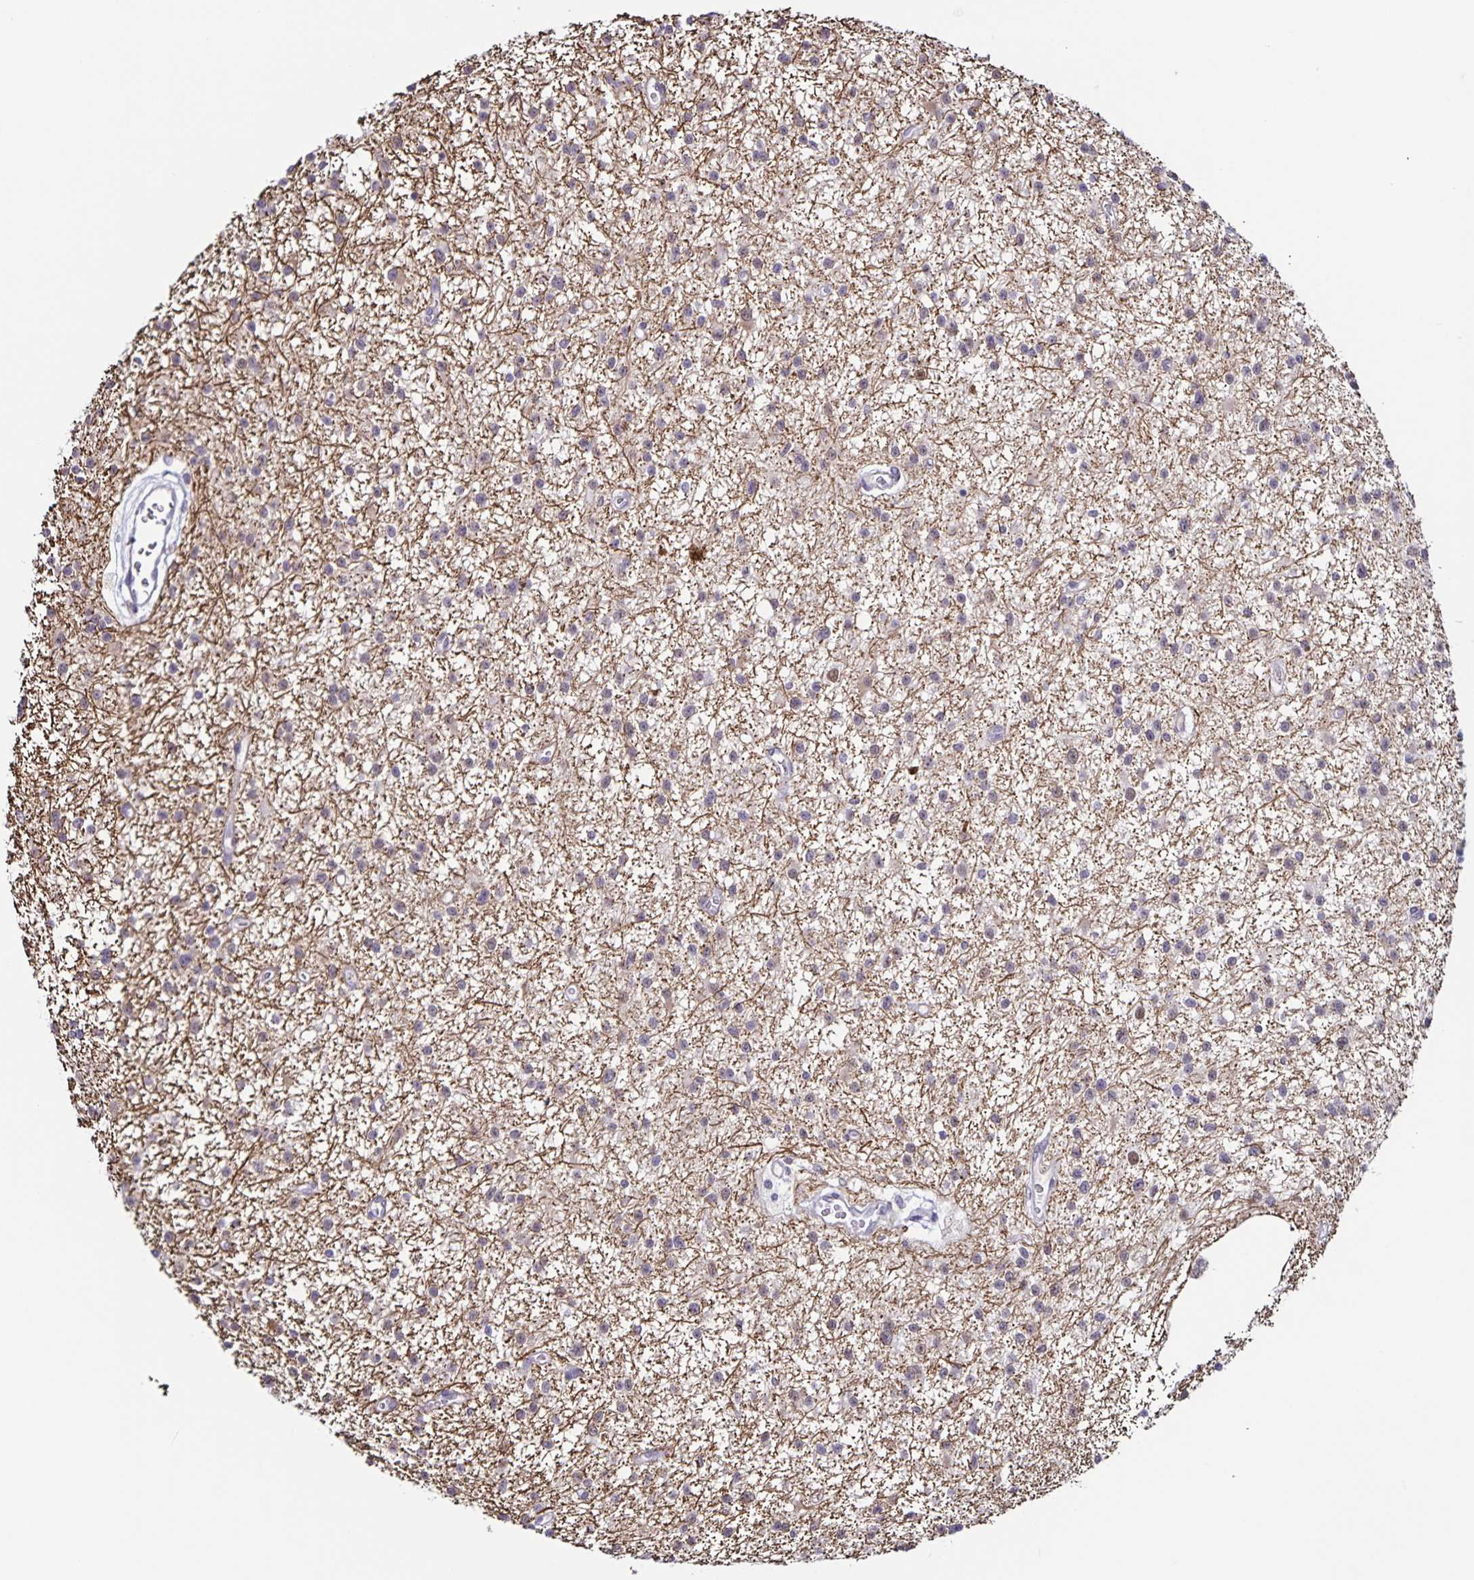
{"staining": {"intensity": "negative", "quantity": "none", "location": "none"}, "tissue": "glioma", "cell_type": "Tumor cells", "image_type": "cancer", "snomed": [{"axis": "morphology", "description": "Glioma, malignant, Low grade"}, {"axis": "topography", "description": "Brain"}], "caption": "The immunohistochemistry image has no significant staining in tumor cells of glioma tissue.", "gene": "STPG4", "patient": {"sex": "male", "age": 43}}